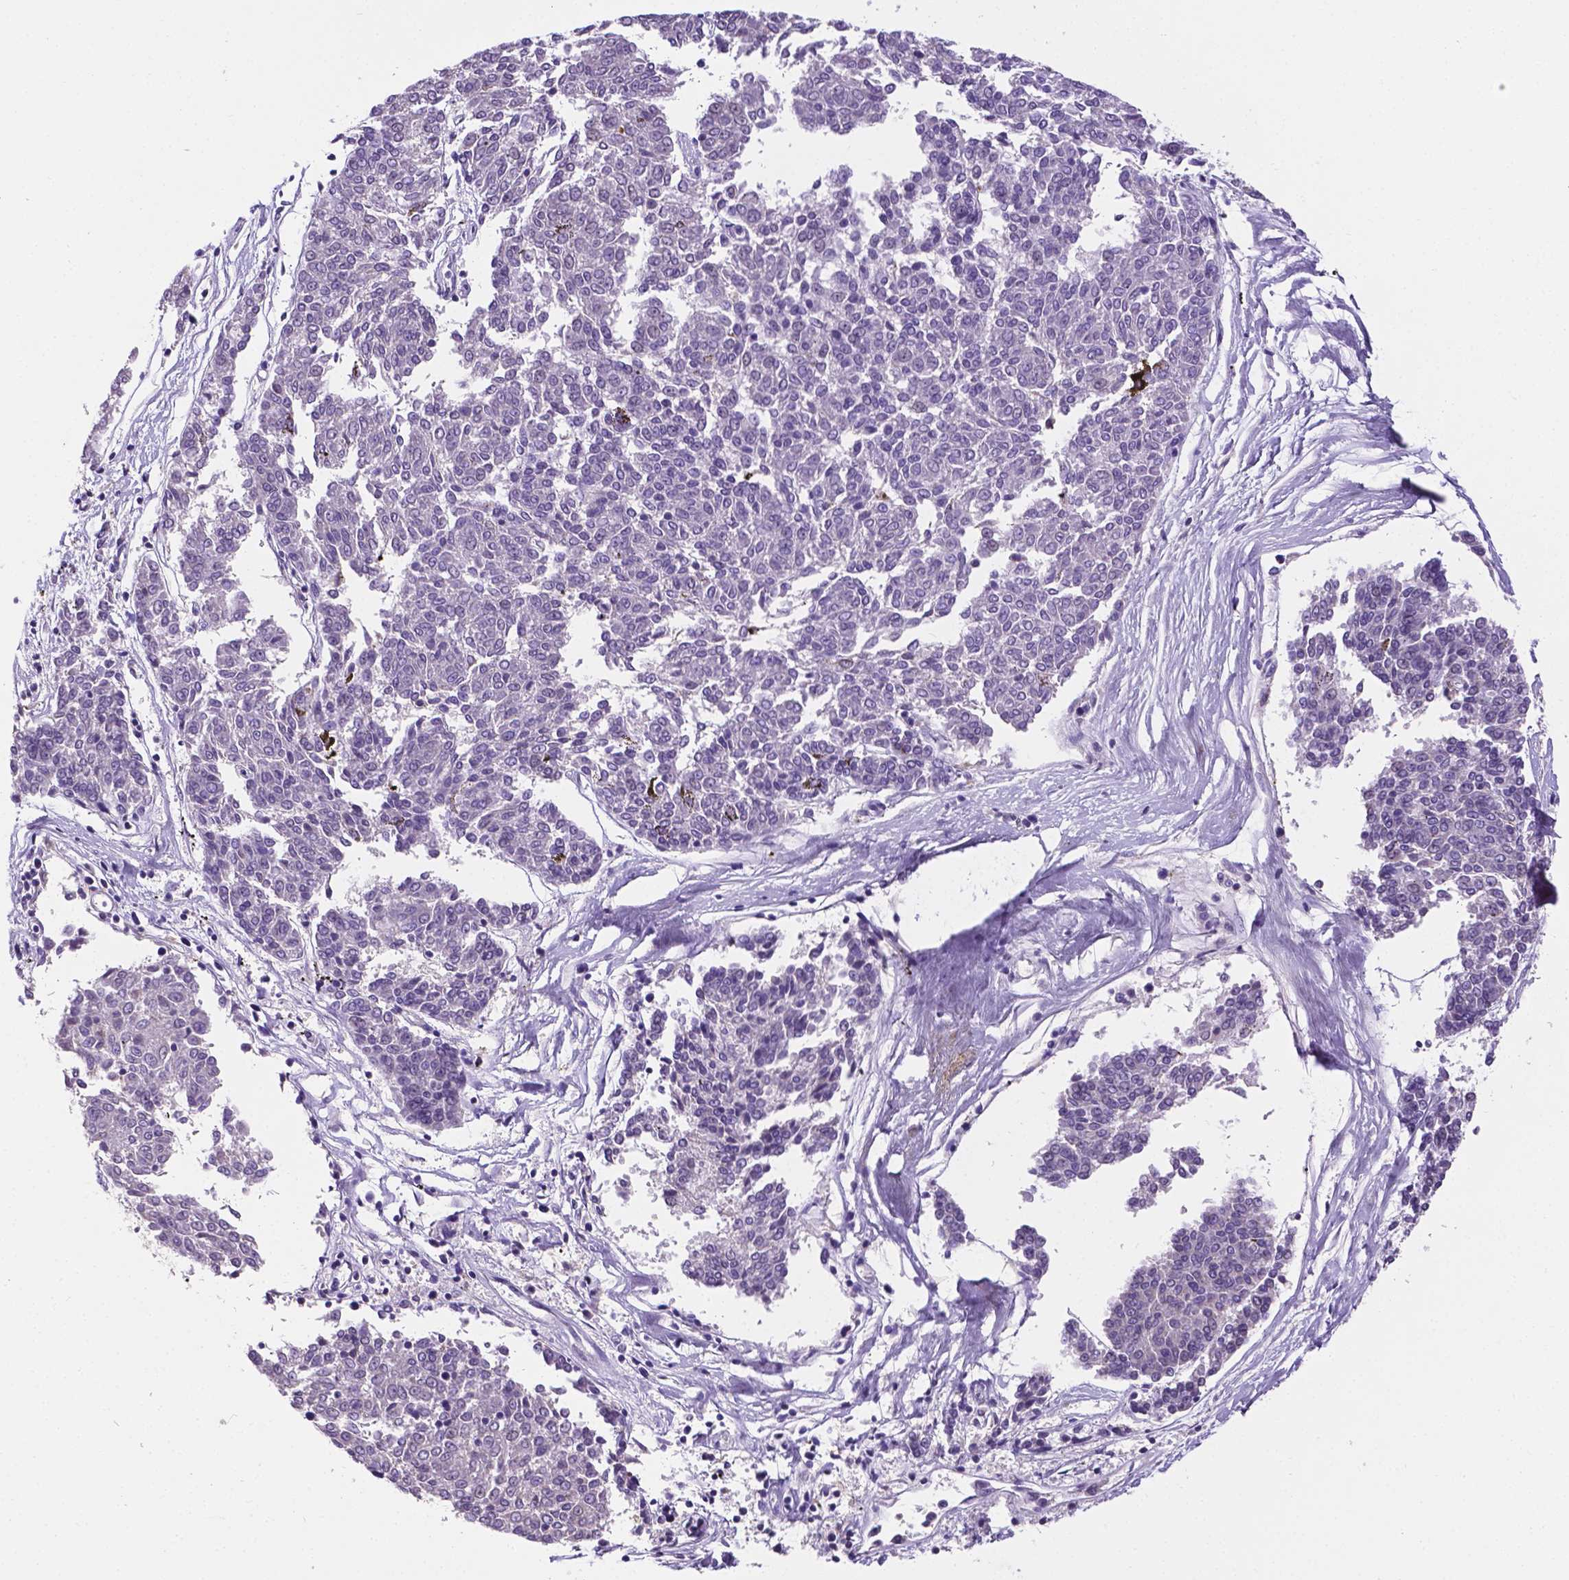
{"staining": {"intensity": "negative", "quantity": "none", "location": "none"}, "tissue": "melanoma", "cell_type": "Tumor cells", "image_type": "cancer", "snomed": [{"axis": "morphology", "description": "Malignant melanoma, NOS"}, {"axis": "topography", "description": "Skin"}], "caption": "Image shows no protein staining in tumor cells of malignant melanoma tissue. Brightfield microscopy of immunohistochemistry stained with DAB (3,3'-diaminobenzidine) (brown) and hematoxylin (blue), captured at high magnification.", "gene": "APOE", "patient": {"sex": "female", "age": 72}}